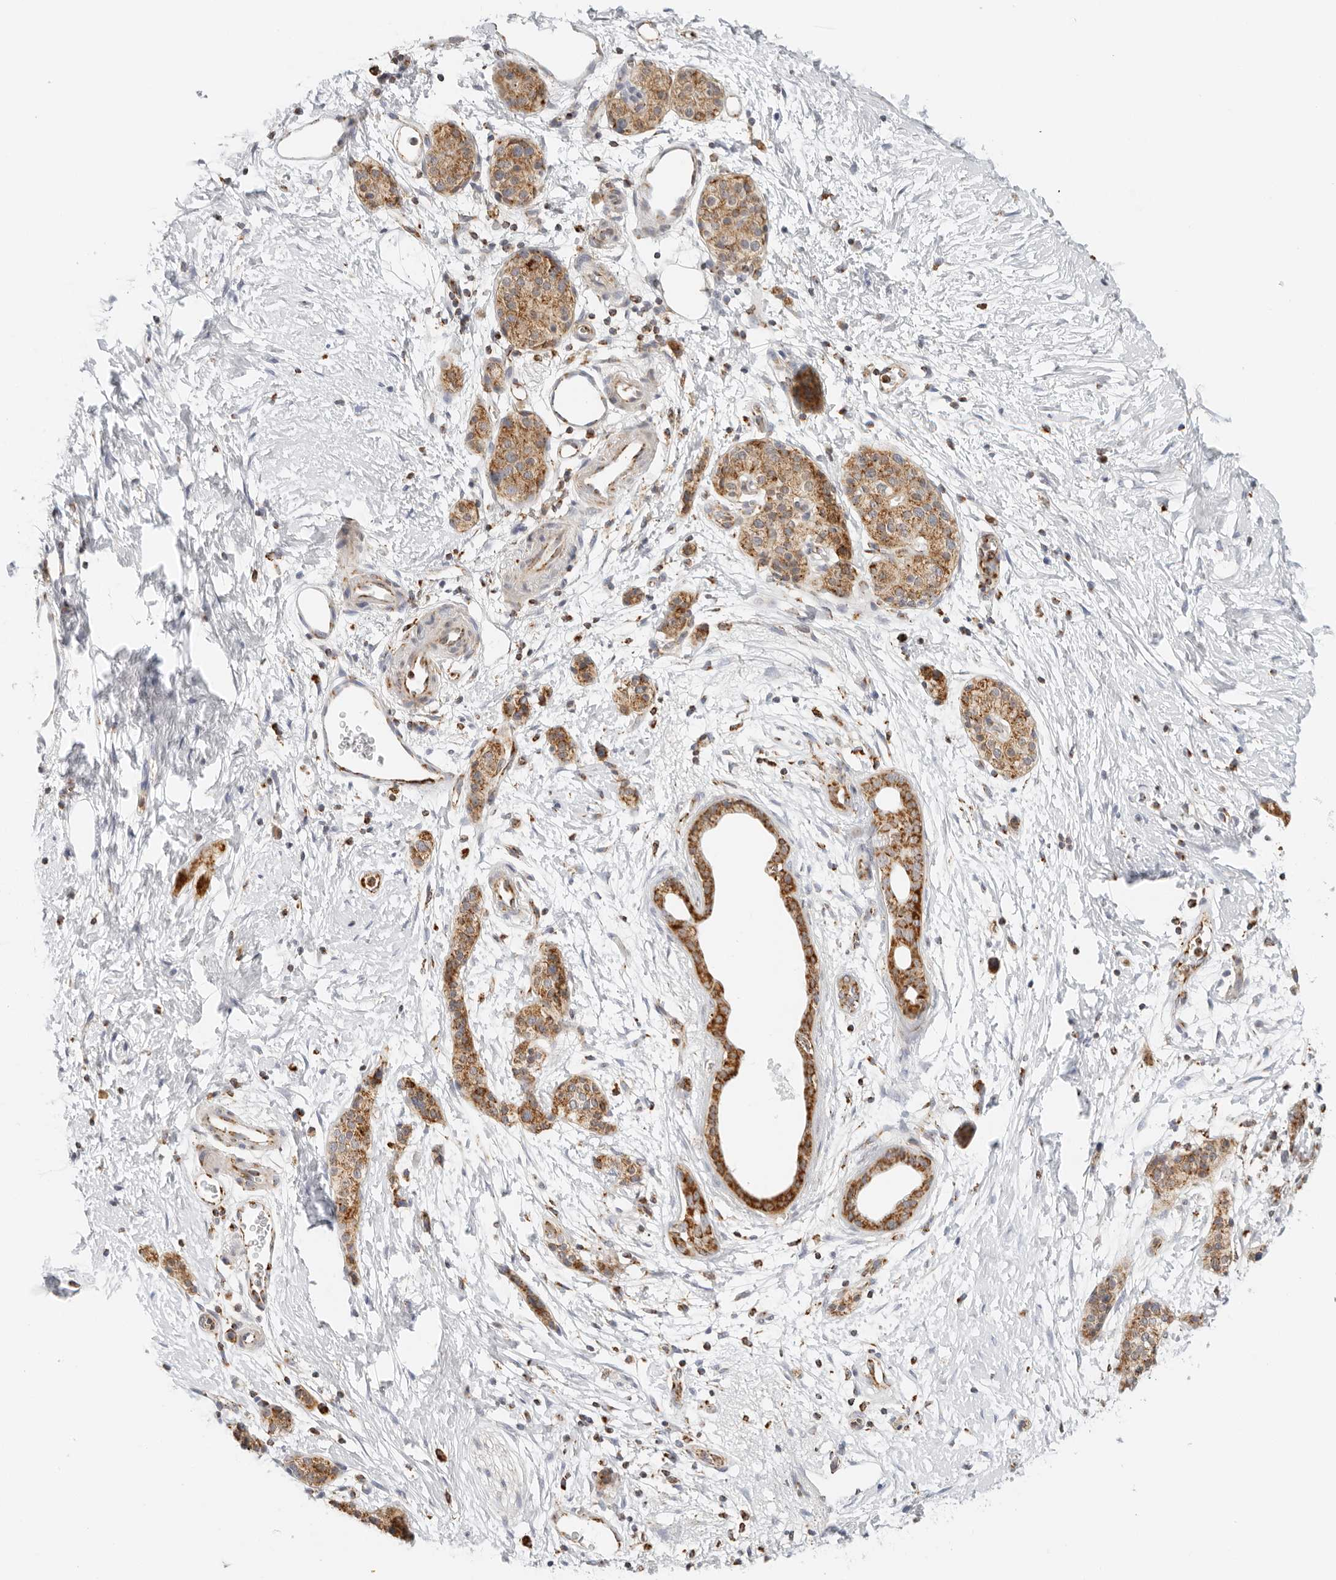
{"staining": {"intensity": "moderate", "quantity": ">75%", "location": "cytoplasmic/membranous"}, "tissue": "pancreatic cancer", "cell_type": "Tumor cells", "image_type": "cancer", "snomed": [{"axis": "morphology", "description": "Adenocarcinoma, NOS"}, {"axis": "topography", "description": "Pancreas"}], "caption": "A photomicrograph showing moderate cytoplasmic/membranous expression in about >75% of tumor cells in pancreatic cancer, as visualized by brown immunohistochemical staining.", "gene": "RC3H1", "patient": {"sex": "male", "age": 50}}